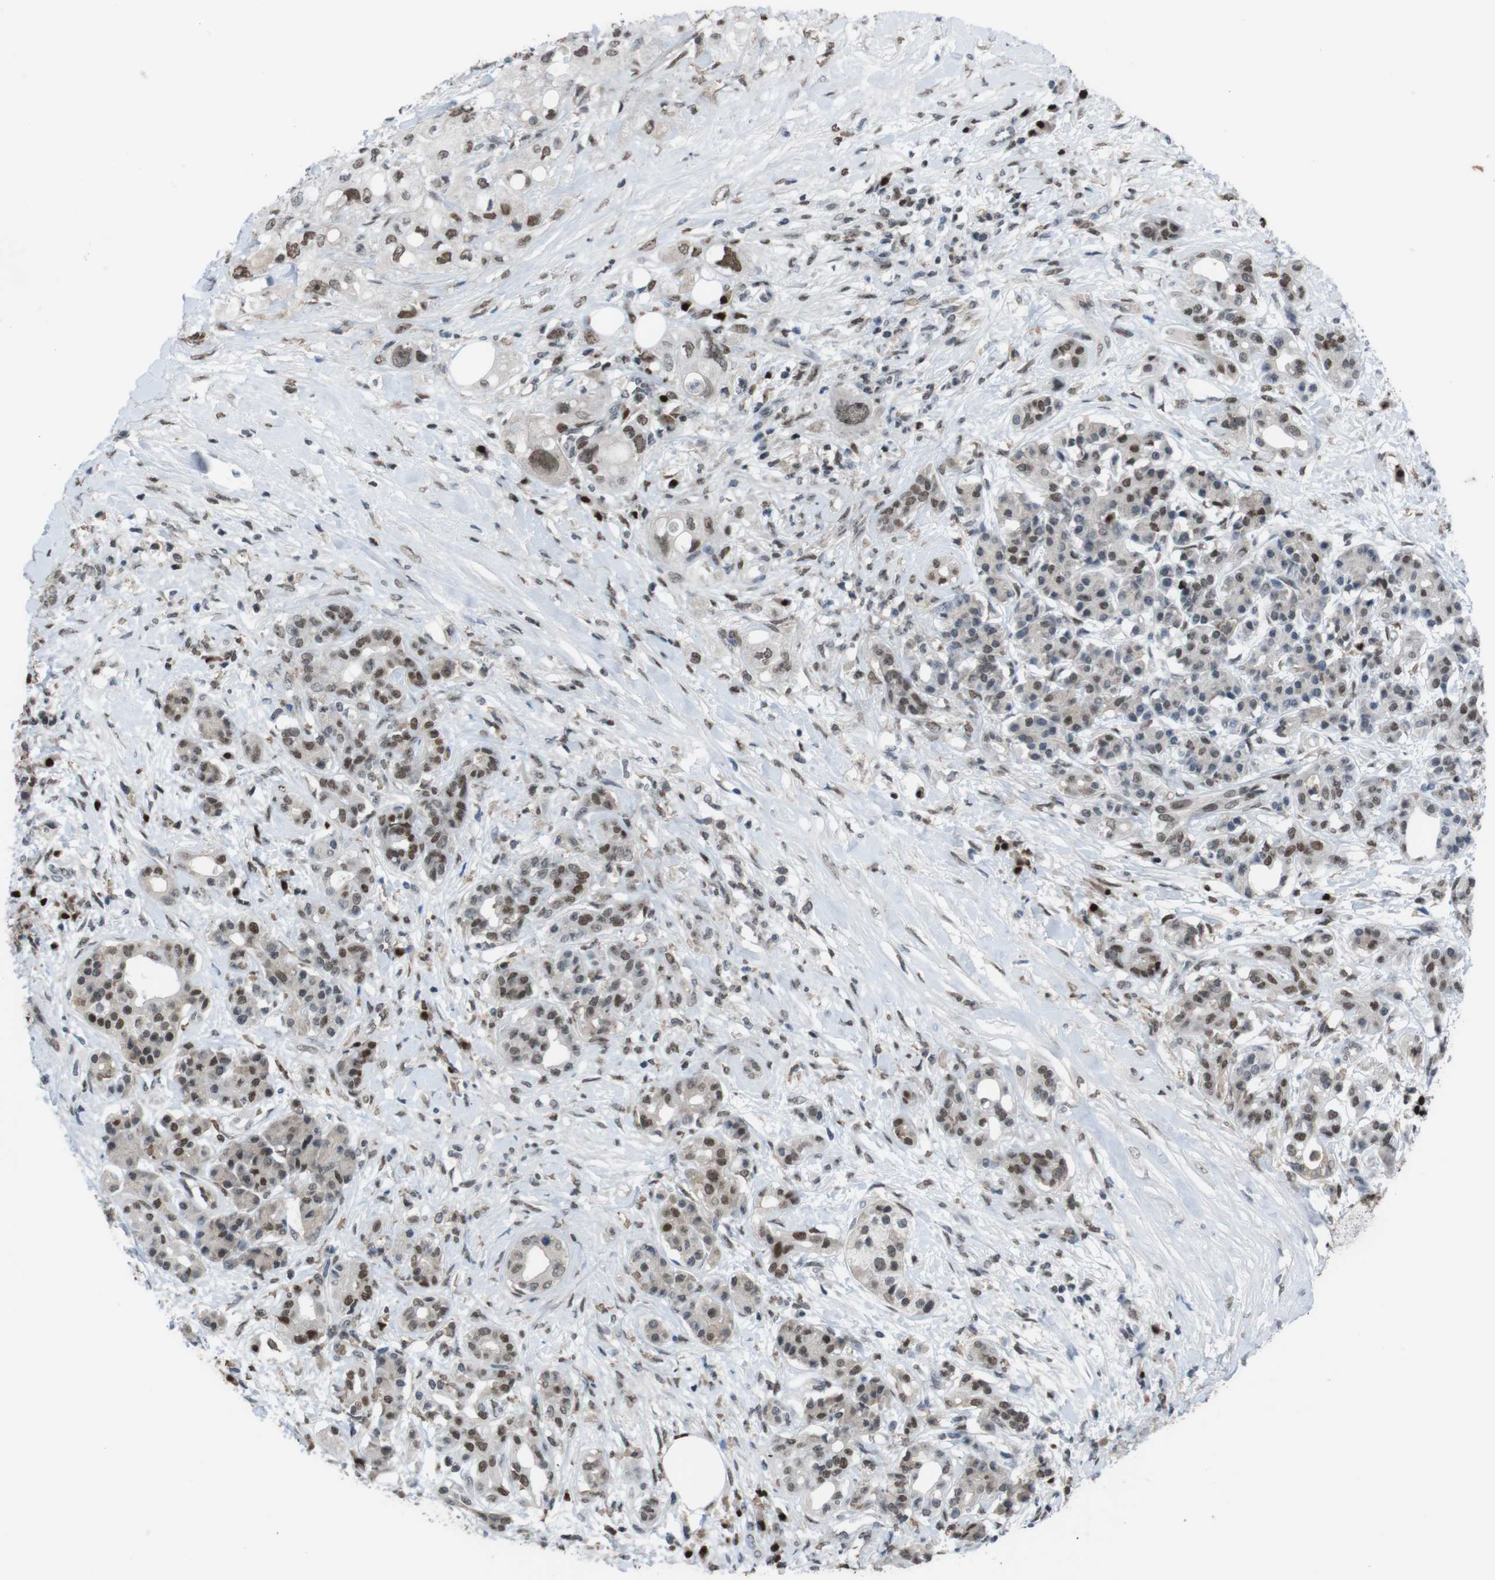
{"staining": {"intensity": "strong", "quantity": ">75%", "location": "nuclear"}, "tissue": "pancreatic cancer", "cell_type": "Tumor cells", "image_type": "cancer", "snomed": [{"axis": "morphology", "description": "Adenocarcinoma, NOS"}, {"axis": "topography", "description": "Pancreas"}], "caption": "Human pancreatic cancer (adenocarcinoma) stained with a protein marker reveals strong staining in tumor cells.", "gene": "SUB1", "patient": {"sex": "female", "age": 56}}